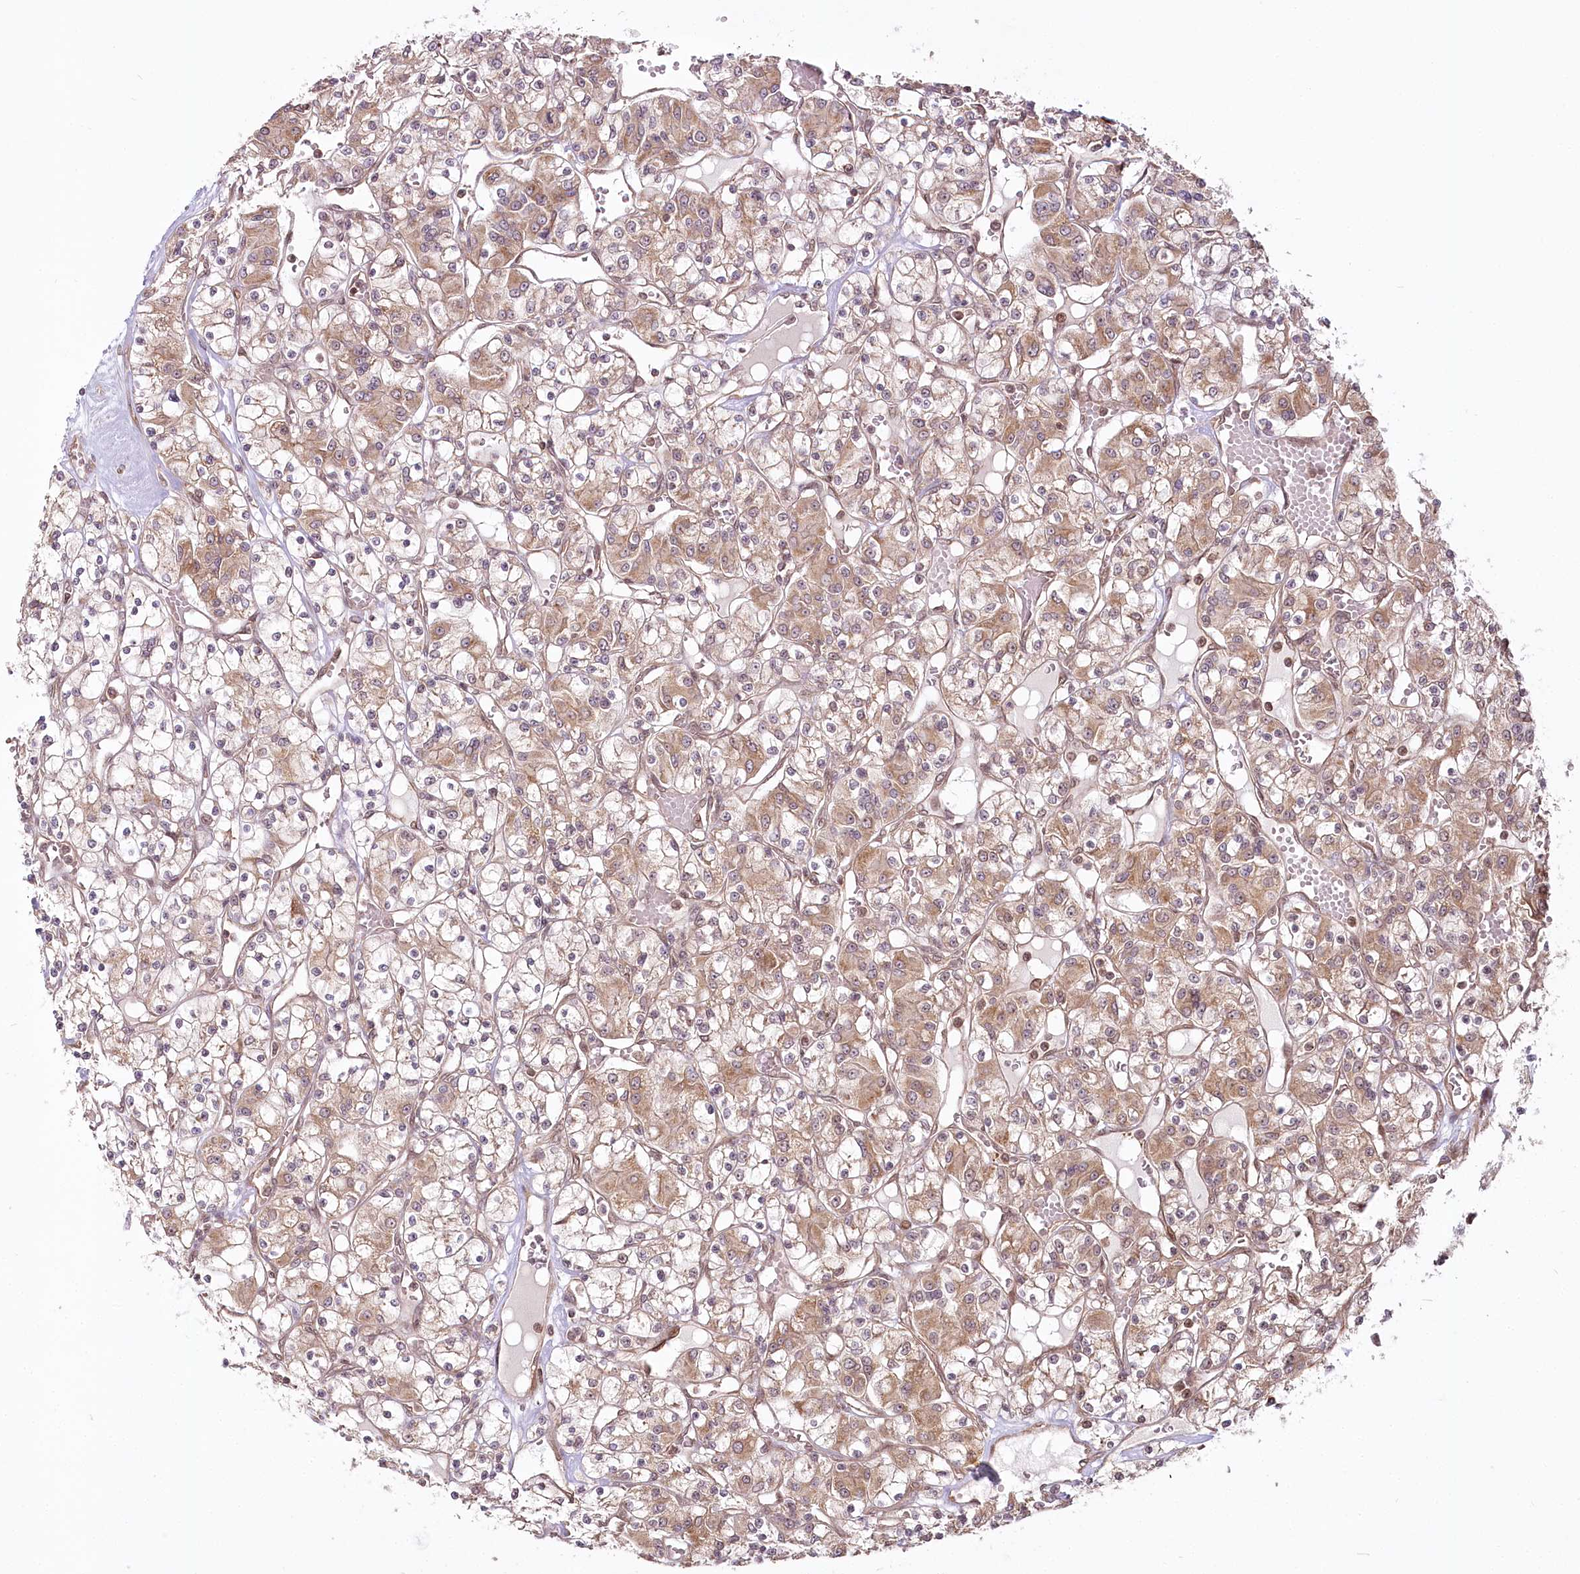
{"staining": {"intensity": "moderate", "quantity": ">75%", "location": "cytoplasmic/membranous"}, "tissue": "renal cancer", "cell_type": "Tumor cells", "image_type": "cancer", "snomed": [{"axis": "morphology", "description": "Adenocarcinoma, NOS"}, {"axis": "topography", "description": "Kidney"}], "caption": "This photomicrograph shows immunohistochemistry (IHC) staining of renal cancer (adenocarcinoma), with medium moderate cytoplasmic/membranous expression in approximately >75% of tumor cells.", "gene": "R3HDM2", "patient": {"sex": "female", "age": 59}}